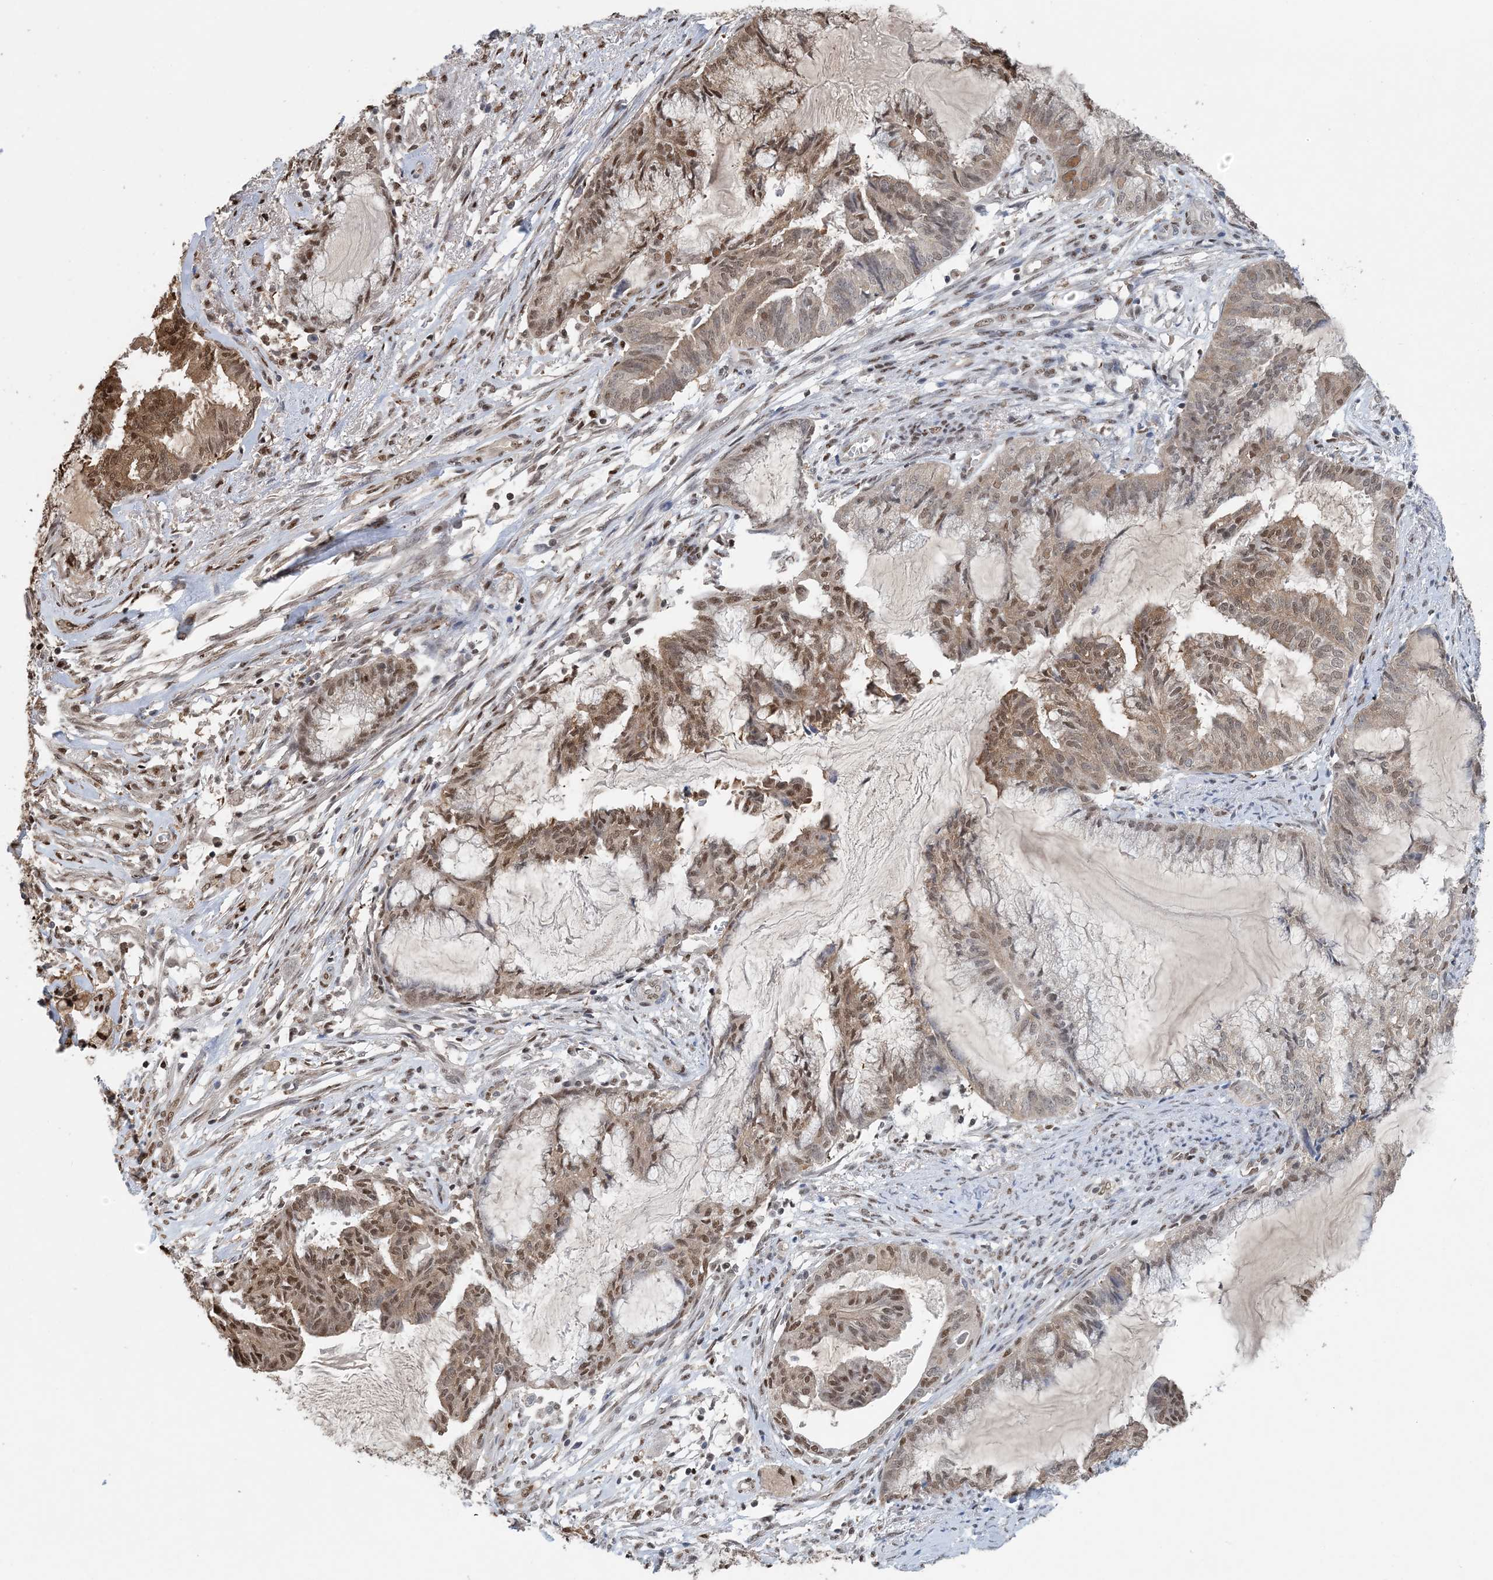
{"staining": {"intensity": "moderate", "quantity": ">75%", "location": "cytoplasmic/membranous,nuclear"}, "tissue": "endometrial cancer", "cell_type": "Tumor cells", "image_type": "cancer", "snomed": [{"axis": "morphology", "description": "Adenocarcinoma, NOS"}, {"axis": "topography", "description": "Endometrium"}], "caption": "Immunohistochemical staining of endometrial adenocarcinoma reveals medium levels of moderate cytoplasmic/membranous and nuclear protein positivity in about >75% of tumor cells.", "gene": "HIKESHI", "patient": {"sex": "female", "age": 86}}